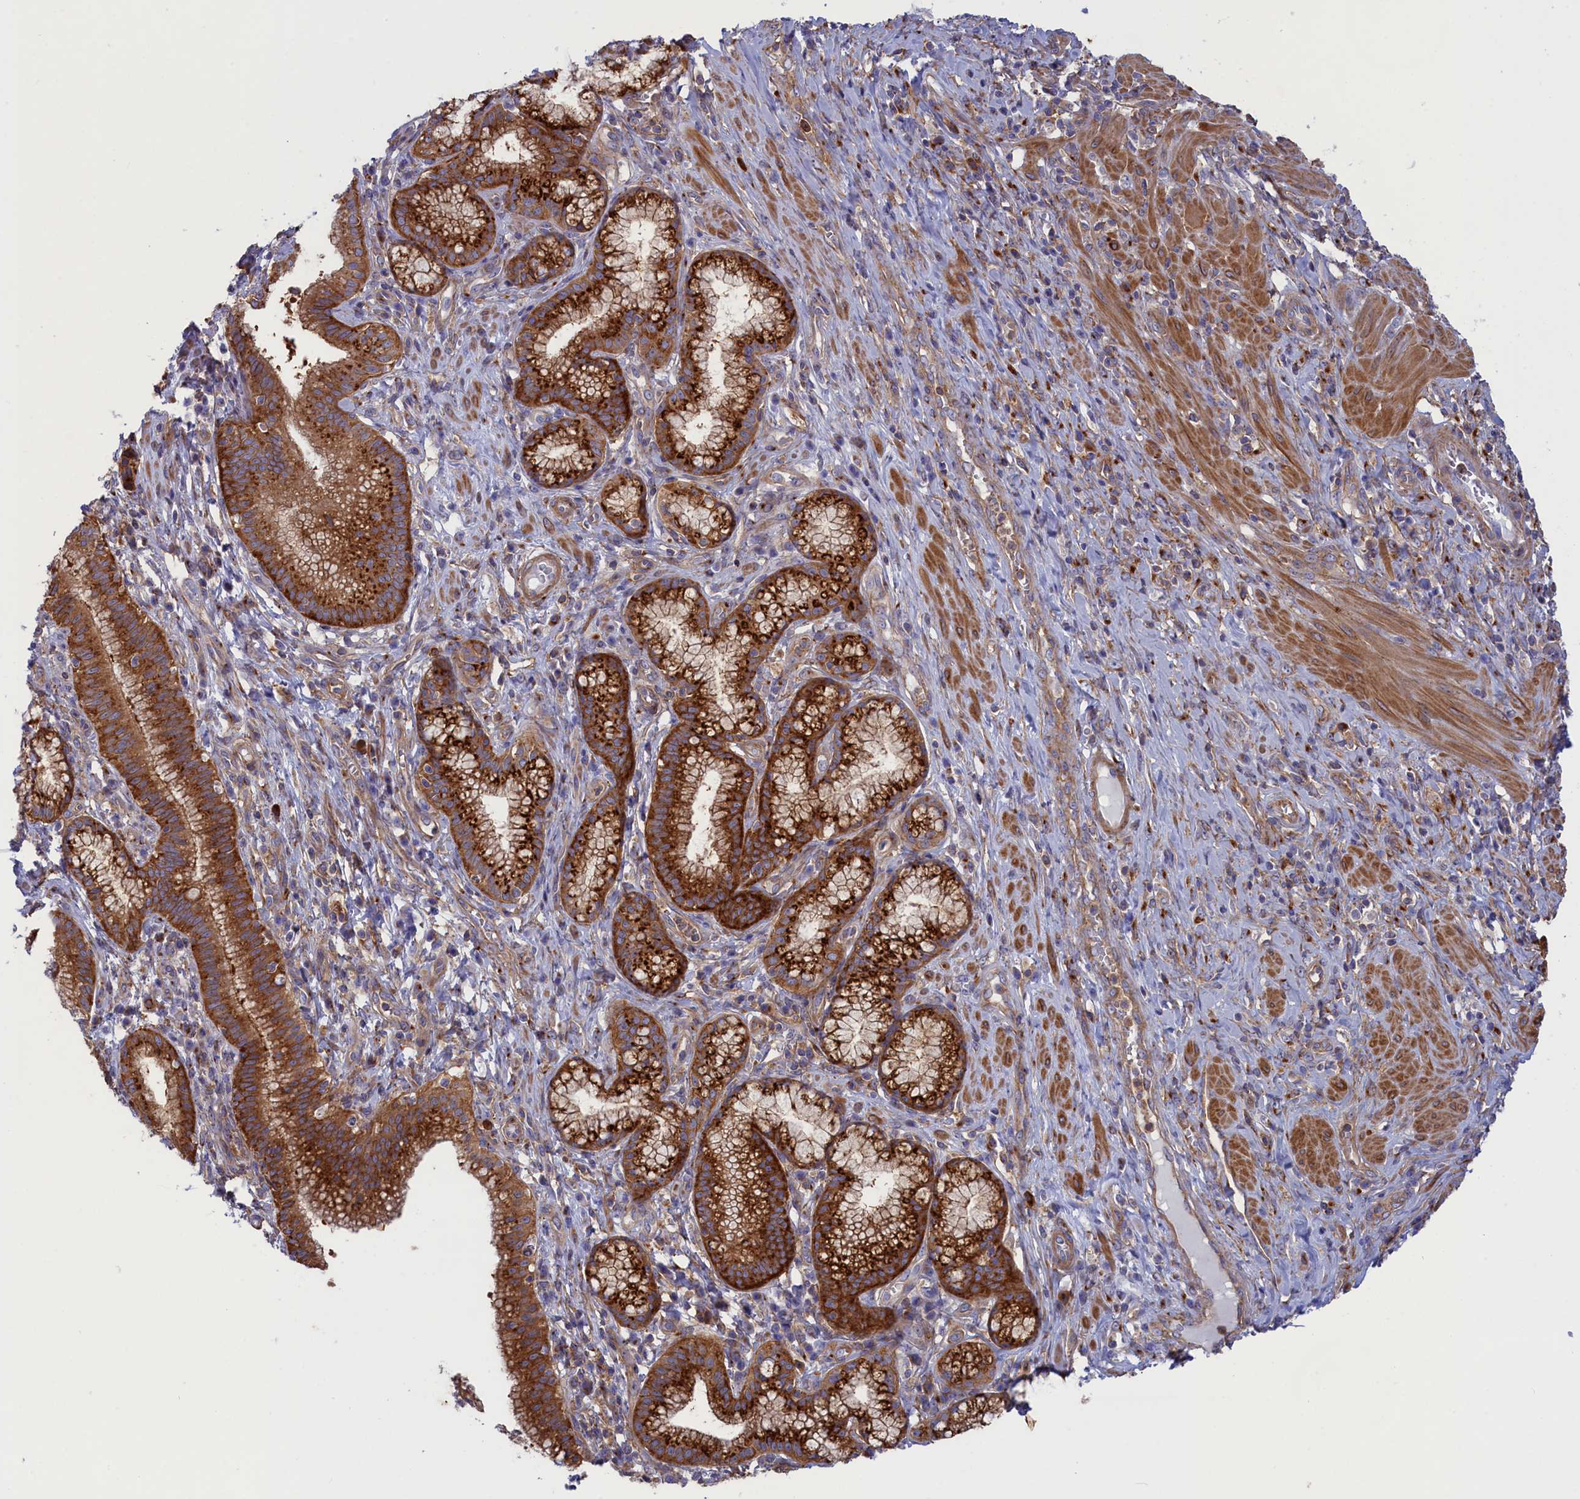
{"staining": {"intensity": "strong", "quantity": ">75%", "location": "cytoplasmic/membranous"}, "tissue": "pancreatic cancer", "cell_type": "Tumor cells", "image_type": "cancer", "snomed": [{"axis": "morphology", "description": "Adenocarcinoma, NOS"}, {"axis": "topography", "description": "Pancreas"}], "caption": "This photomicrograph reveals pancreatic cancer stained with immunohistochemistry (IHC) to label a protein in brown. The cytoplasmic/membranous of tumor cells show strong positivity for the protein. Nuclei are counter-stained blue.", "gene": "SCAMP4", "patient": {"sex": "male", "age": 72}}